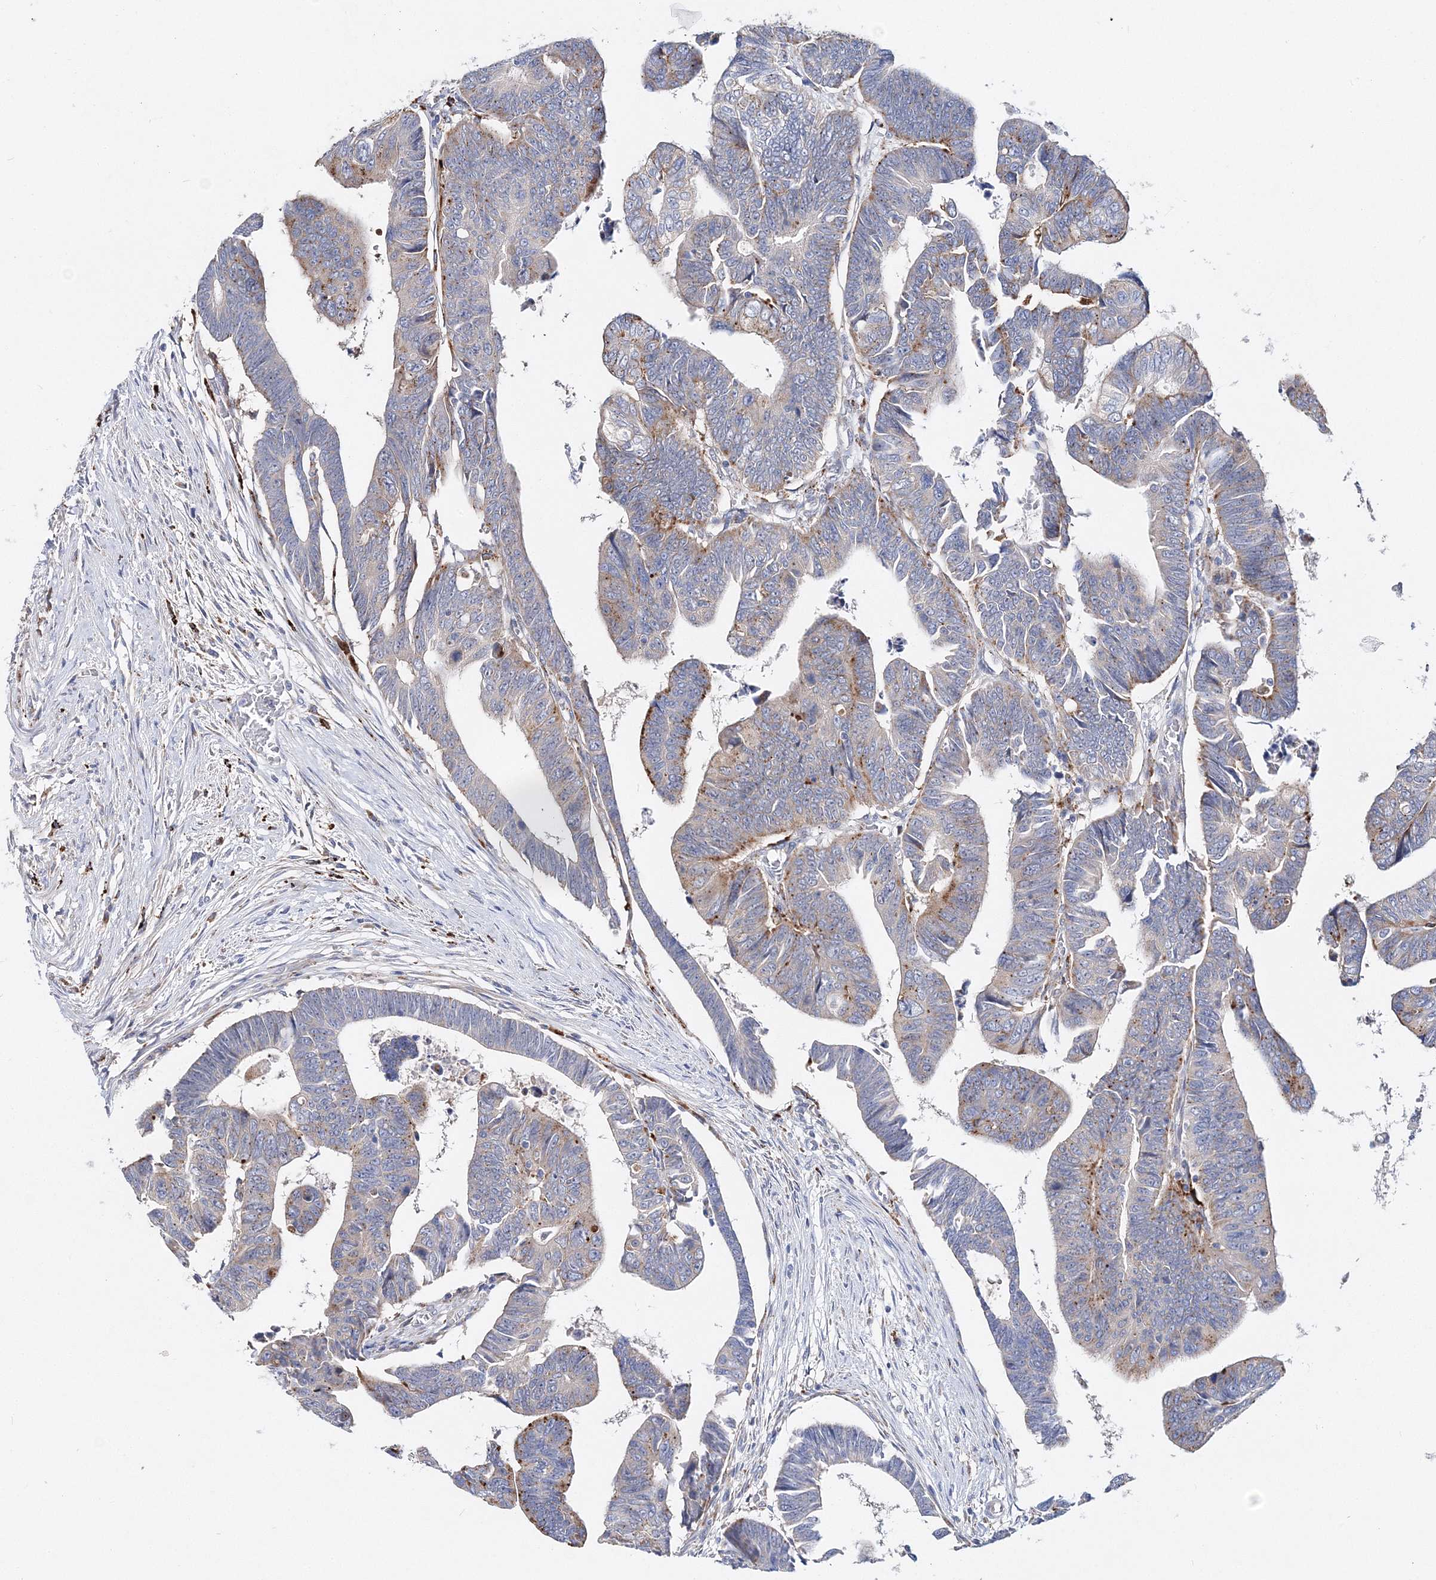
{"staining": {"intensity": "moderate", "quantity": "<25%", "location": "cytoplasmic/membranous"}, "tissue": "colorectal cancer", "cell_type": "Tumor cells", "image_type": "cancer", "snomed": [{"axis": "morphology", "description": "Adenocarcinoma, NOS"}, {"axis": "topography", "description": "Rectum"}], "caption": "A histopathology image of colorectal cancer (adenocarcinoma) stained for a protein reveals moderate cytoplasmic/membranous brown staining in tumor cells. The staining was performed using DAB (3,3'-diaminobenzidine), with brown indicating positive protein expression. Nuclei are stained blue with hematoxylin.", "gene": "C3orf38", "patient": {"sex": "female", "age": 65}}